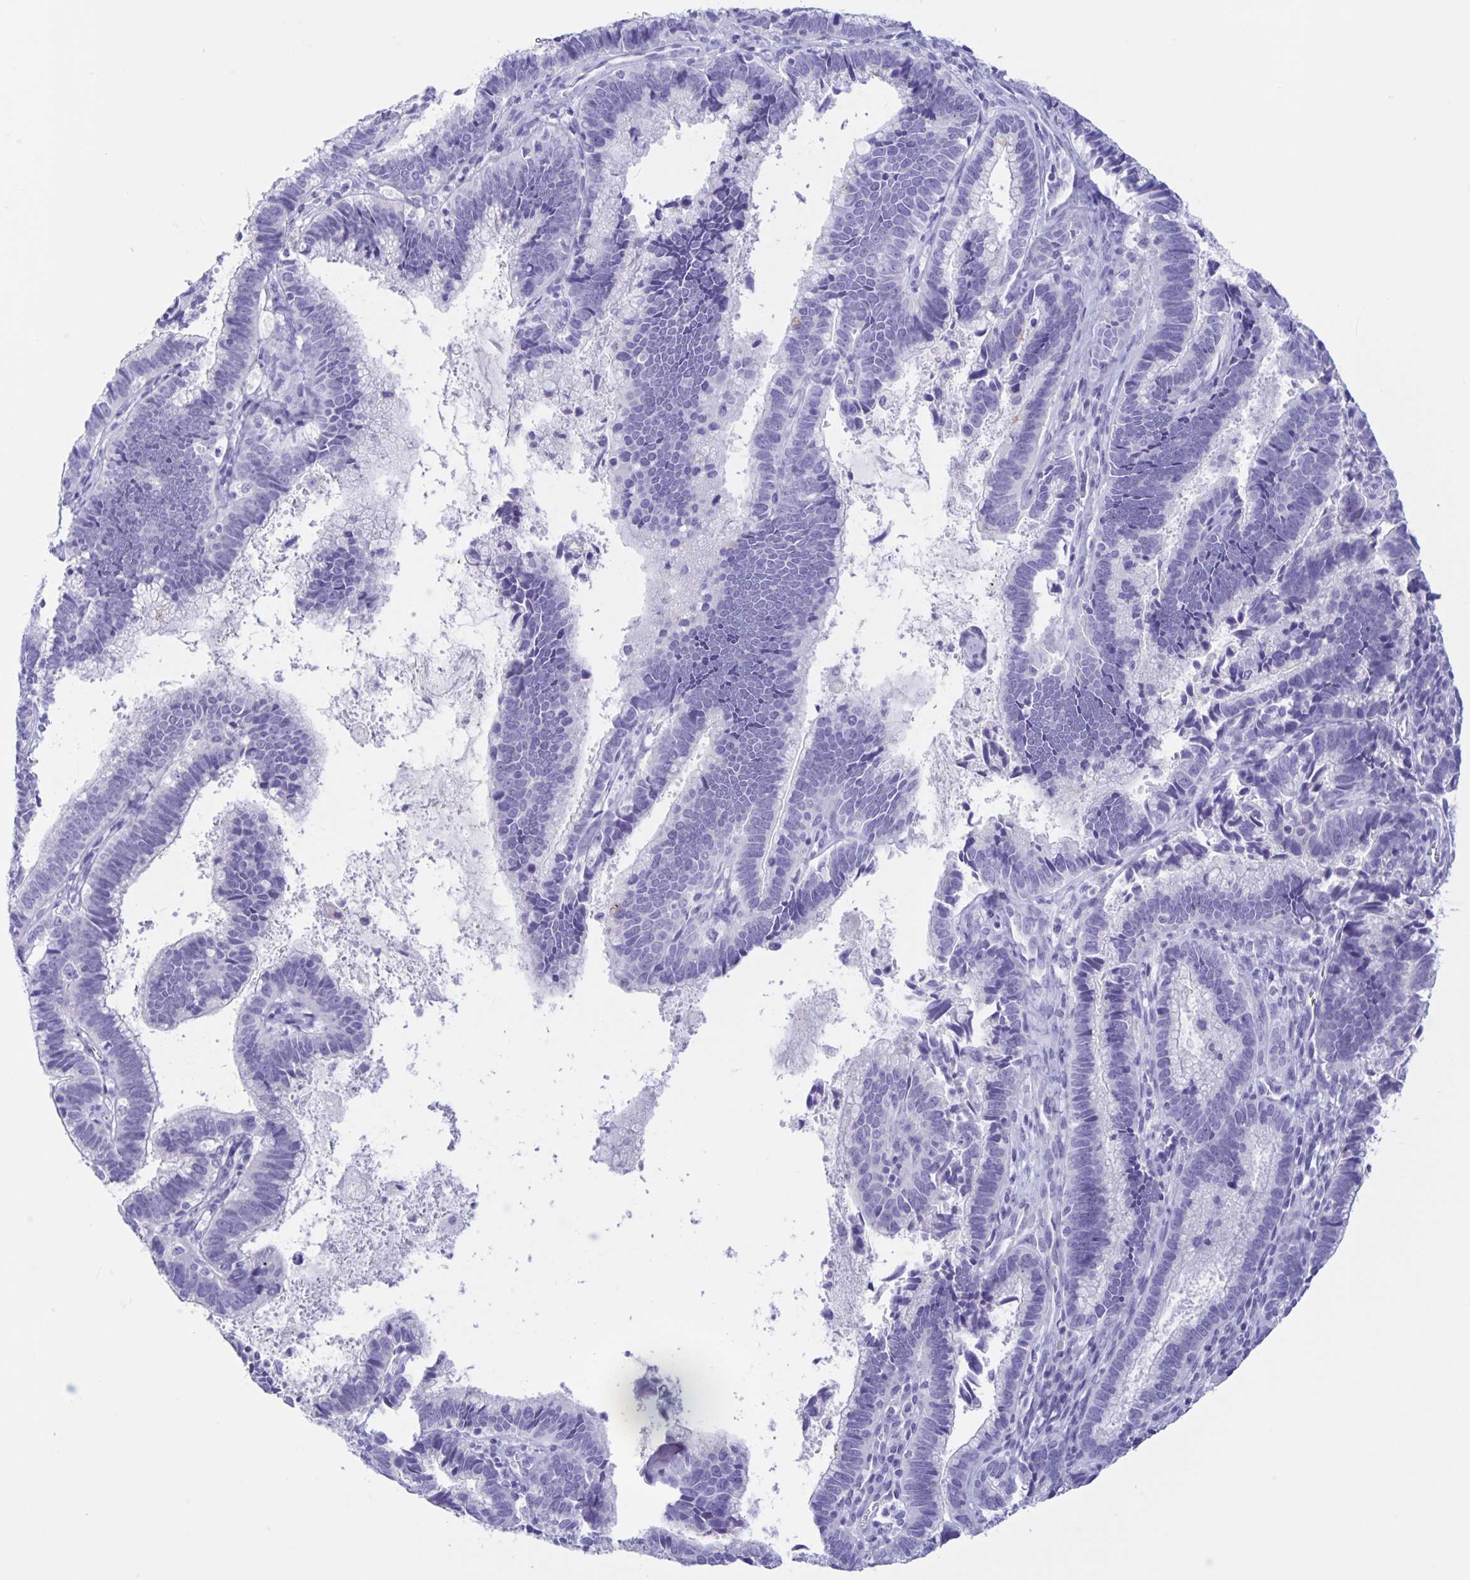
{"staining": {"intensity": "negative", "quantity": "none", "location": "none"}, "tissue": "cervical cancer", "cell_type": "Tumor cells", "image_type": "cancer", "snomed": [{"axis": "morphology", "description": "Adenocarcinoma, NOS"}, {"axis": "topography", "description": "Cervix"}], "caption": "Tumor cells show no significant protein positivity in adenocarcinoma (cervical).", "gene": "DMBT1", "patient": {"sex": "female", "age": 61}}